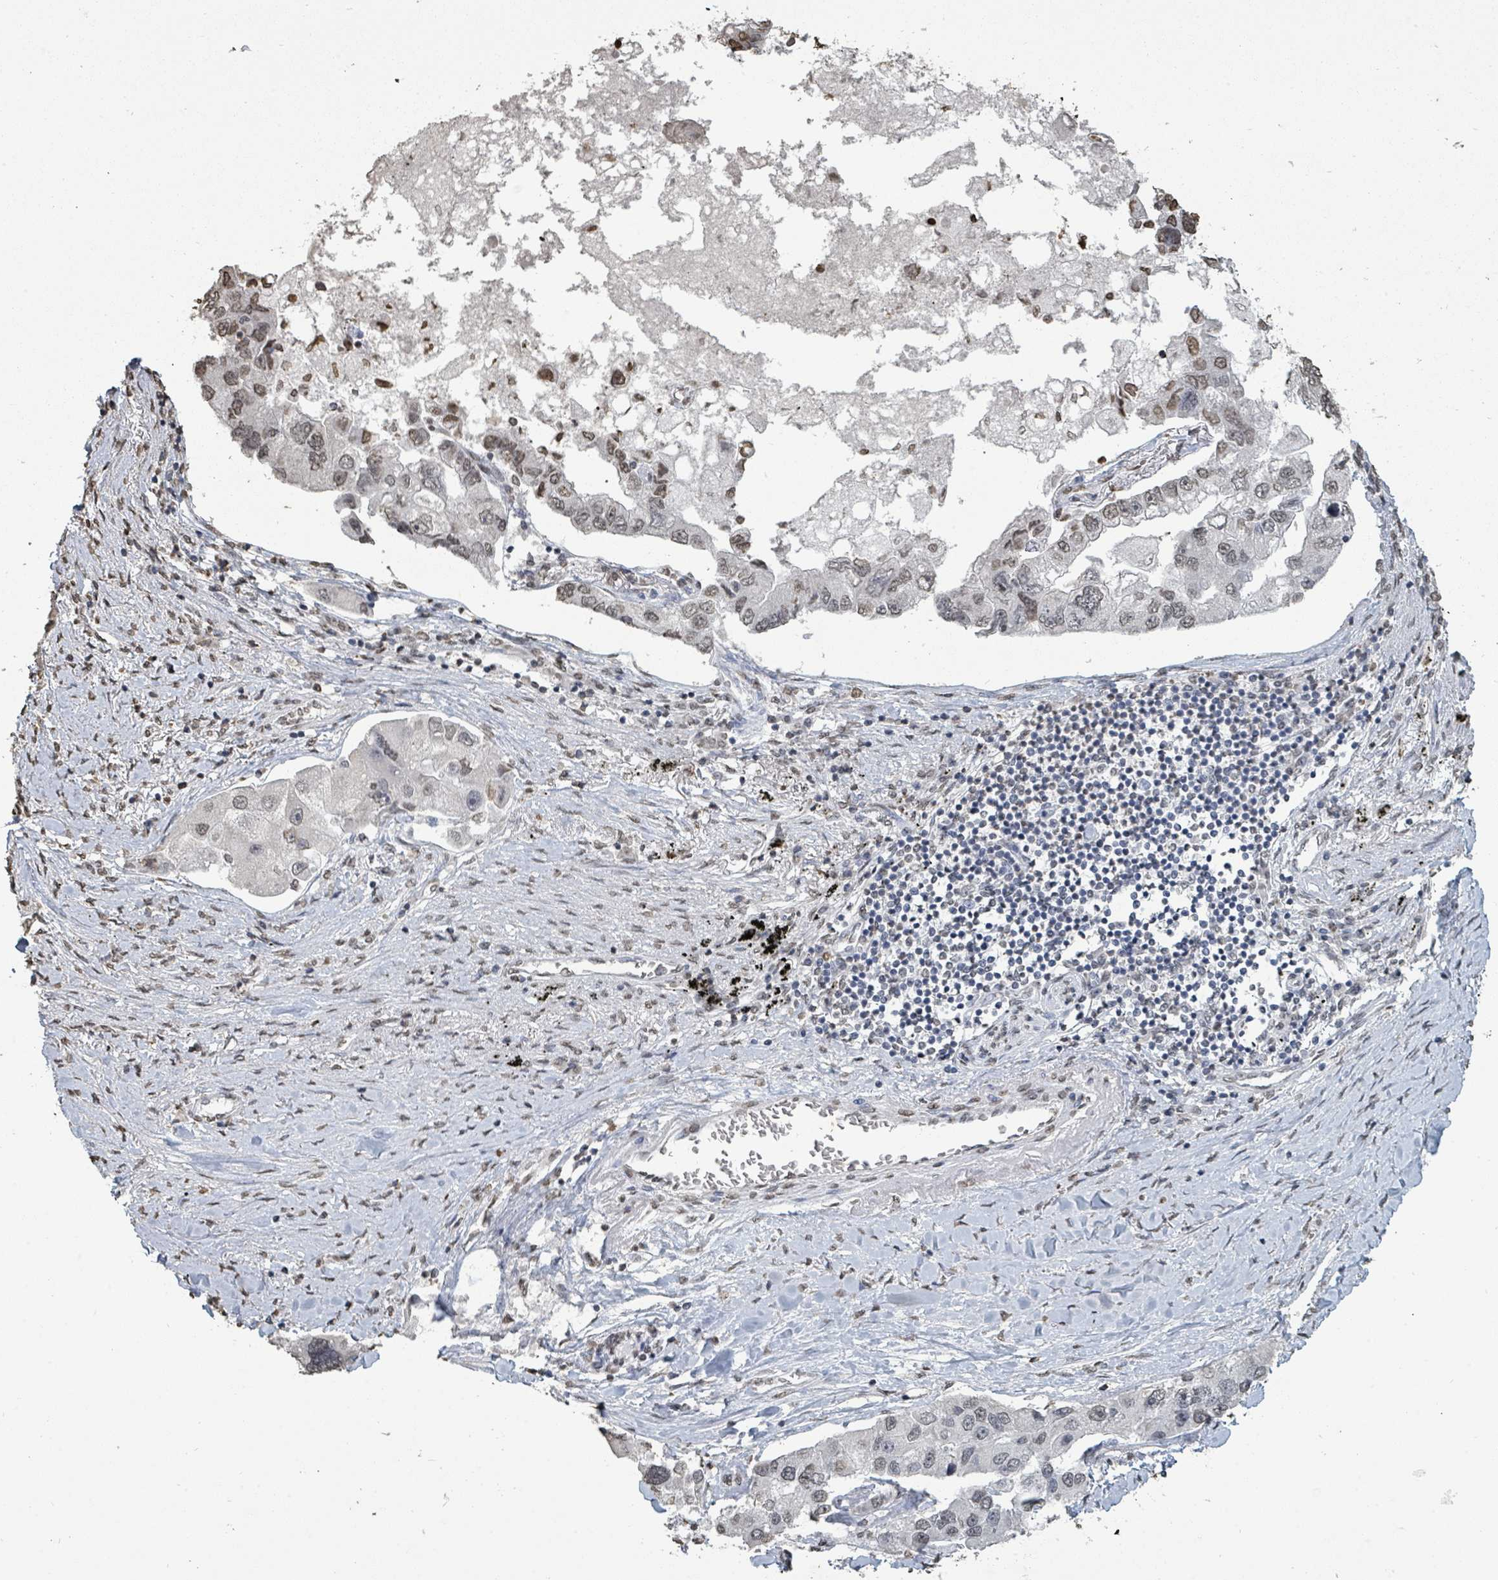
{"staining": {"intensity": "weak", "quantity": "25%-75%", "location": "nuclear"}, "tissue": "lung cancer", "cell_type": "Tumor cells", "image_type": "cancer", "snomed": [{"axis": "morphology", "description": "Adenocarcinoma, NOS"}, {"axis": "topography", "description": "Lung"}], "caption": "Weak nuclear staining is seen in approximately 25%-75% of tumor cells in lung cancer (adenocarcinoma). (brown staining indicates protein expression, while blue staining denotes nuclei).", "gene": "MRPS12", "patient": {"sex": "female", "age": 54}}